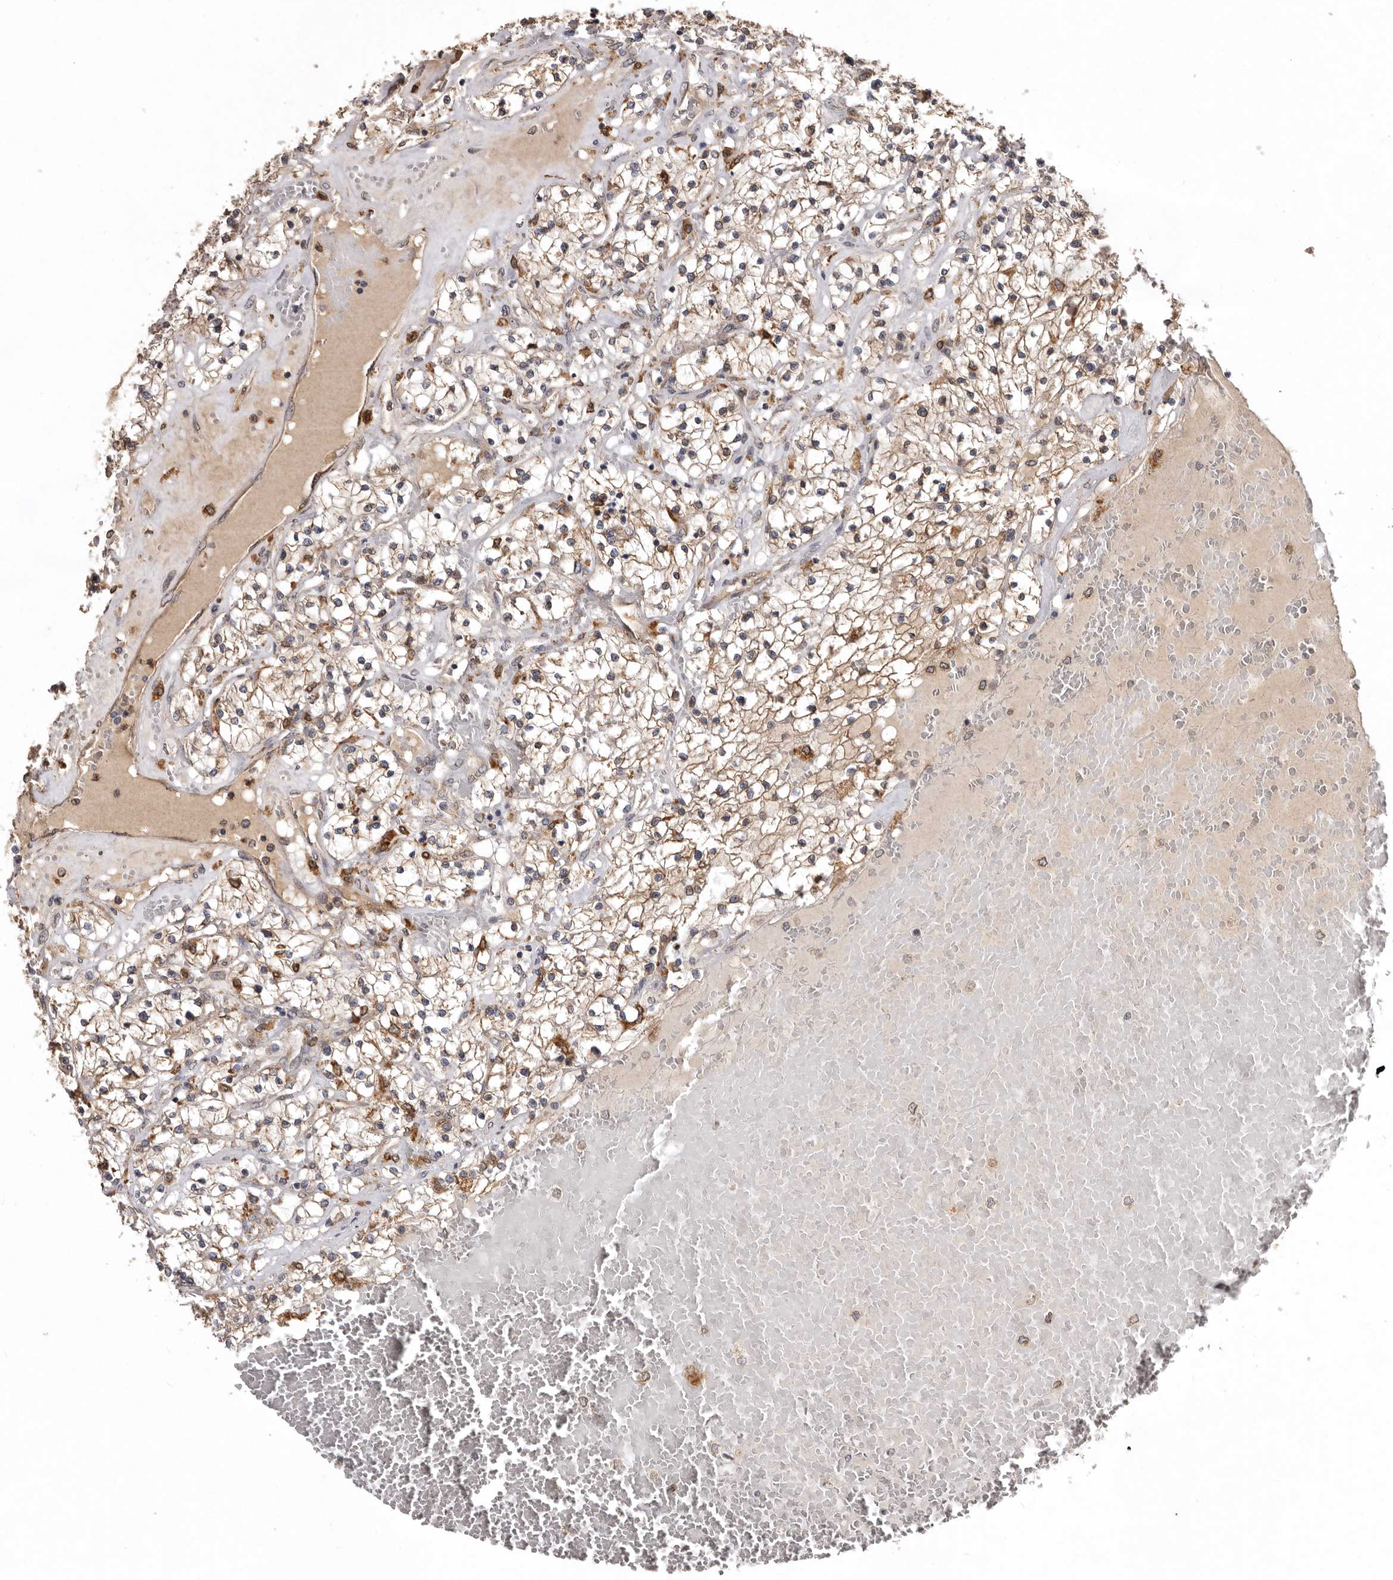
{"staining": {"intensity": "moderate", "quantity": ">75%", "location": "cytoplasmic/membranous"}, "tissue": "renal cancer", "cell_type": "Tumor cells", "image_type": "cancer", "snomed": [{"axis": "morphology", "description": "Normal tissue, NOS"}, {"axis": "morphology", "description": "Adenocarcinoma, NOS"}, {"axis": "topography", "description": "Kidney"}], "caption": "Immunohistochemistry (IHC) image of renal adenocarcinoma stained for a protein (brown), which reveals medium levels of moderate cytoplasmic/membranous positivity in about >75% of tumor cells.", "gene": "INKA2", "patient": {"sex": "male", "age": 68}}